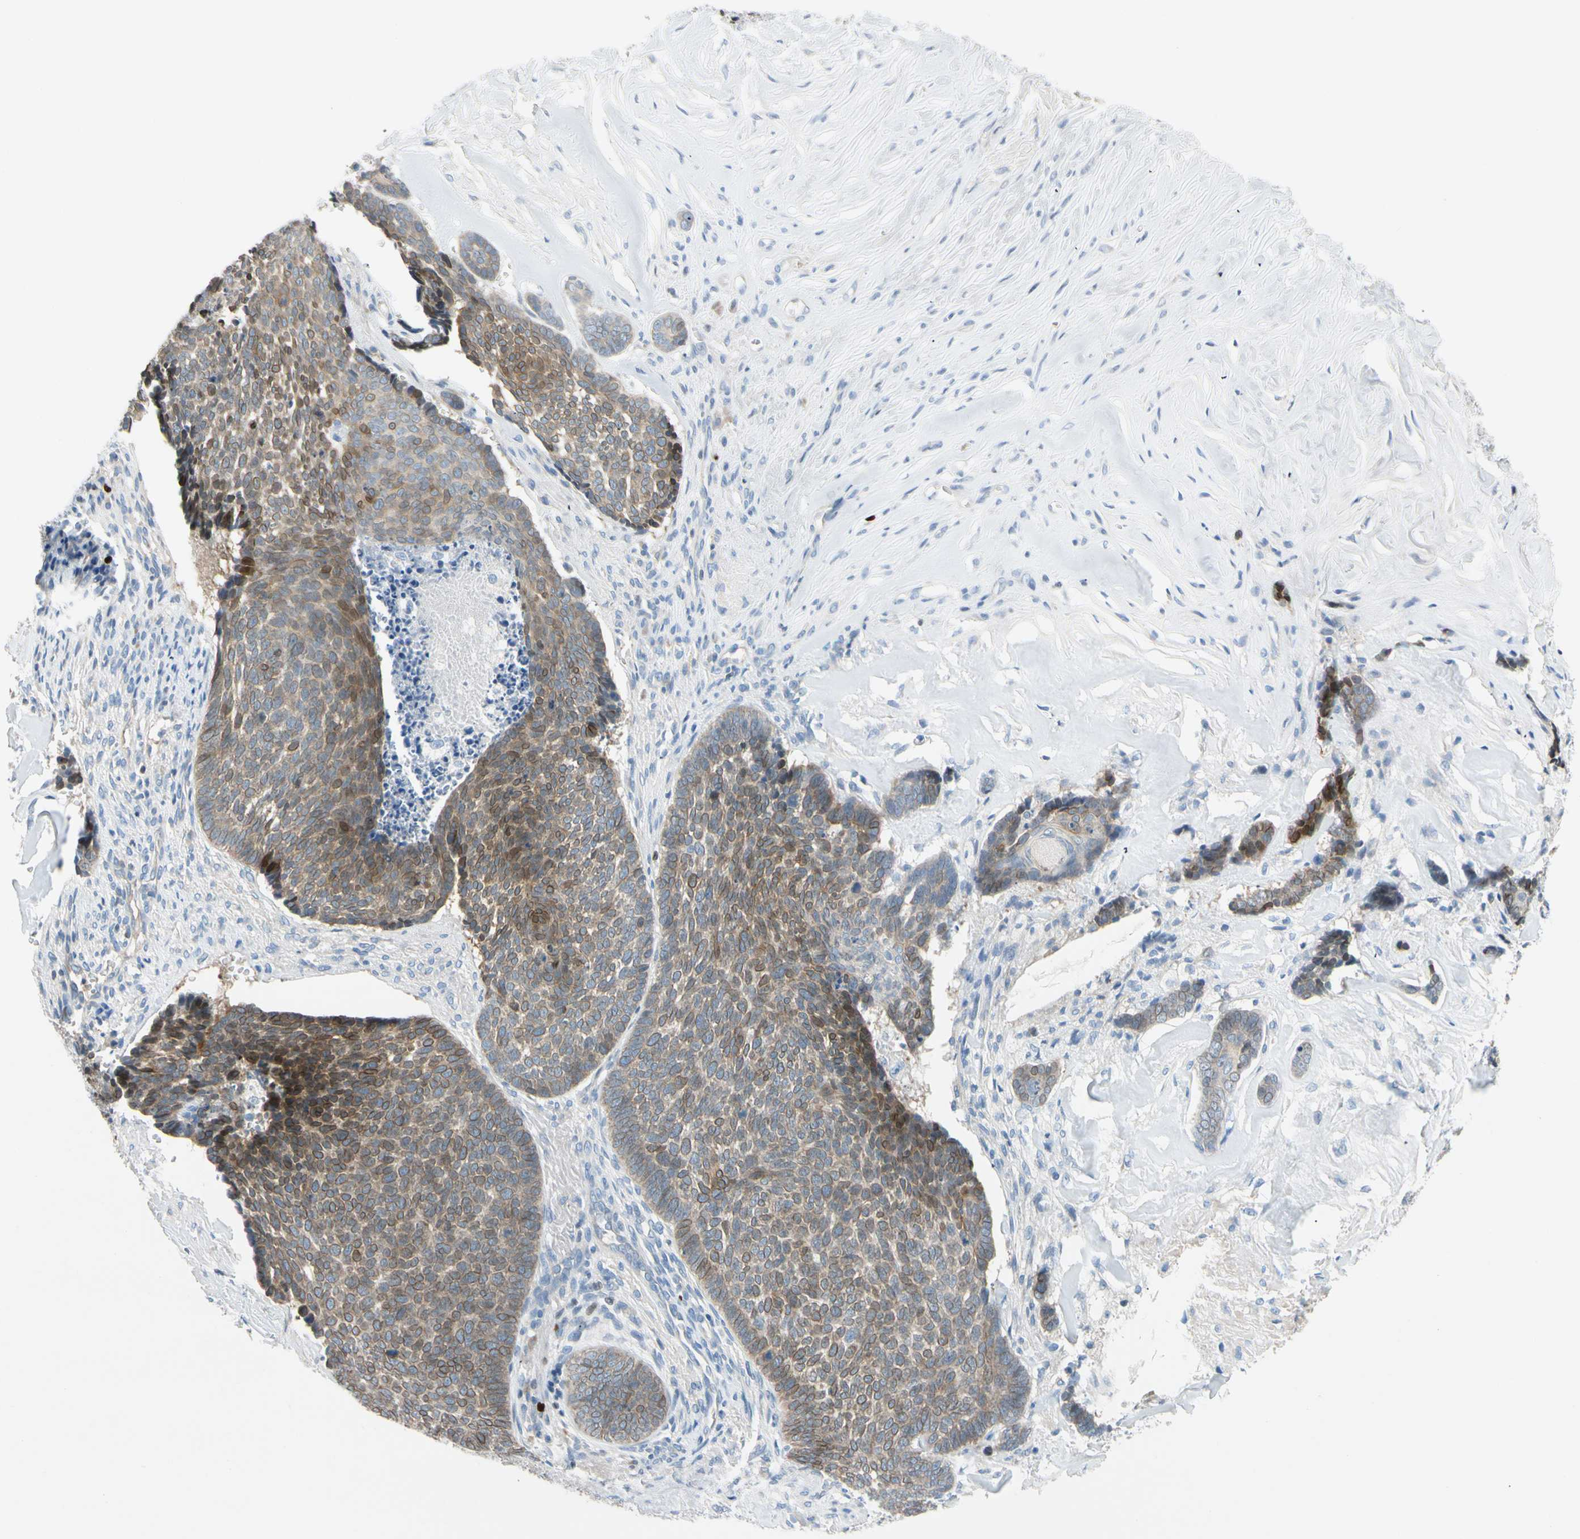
{"staining": {"intensity": "moderate", "quantity": "25%-75%", "location": "cytoplasmic/membranous,nuclear"}, "tissue": "skin cancer", "cell_type": "Tumor cells", "image_type": "cancer", "snomed": [{"axis": "morphology", "description": "Basal cell carcinoma"}, {"axis": "topography", "description": "Skin"}], "caption": "Immunohistochemical staining of basal cell carcinoma (skin) exhibits medium levels of moderate cytoplasmic/membranous and nuclear staining in approximately 25%-75% of tumor cells. The protein of interest is stained brown, and the nuclei are stained in blue (DAB IHC with brightfield microscopy, high magnification).", "gene": "ZNF132", "patient": {"sex": "male", "age": 84}}